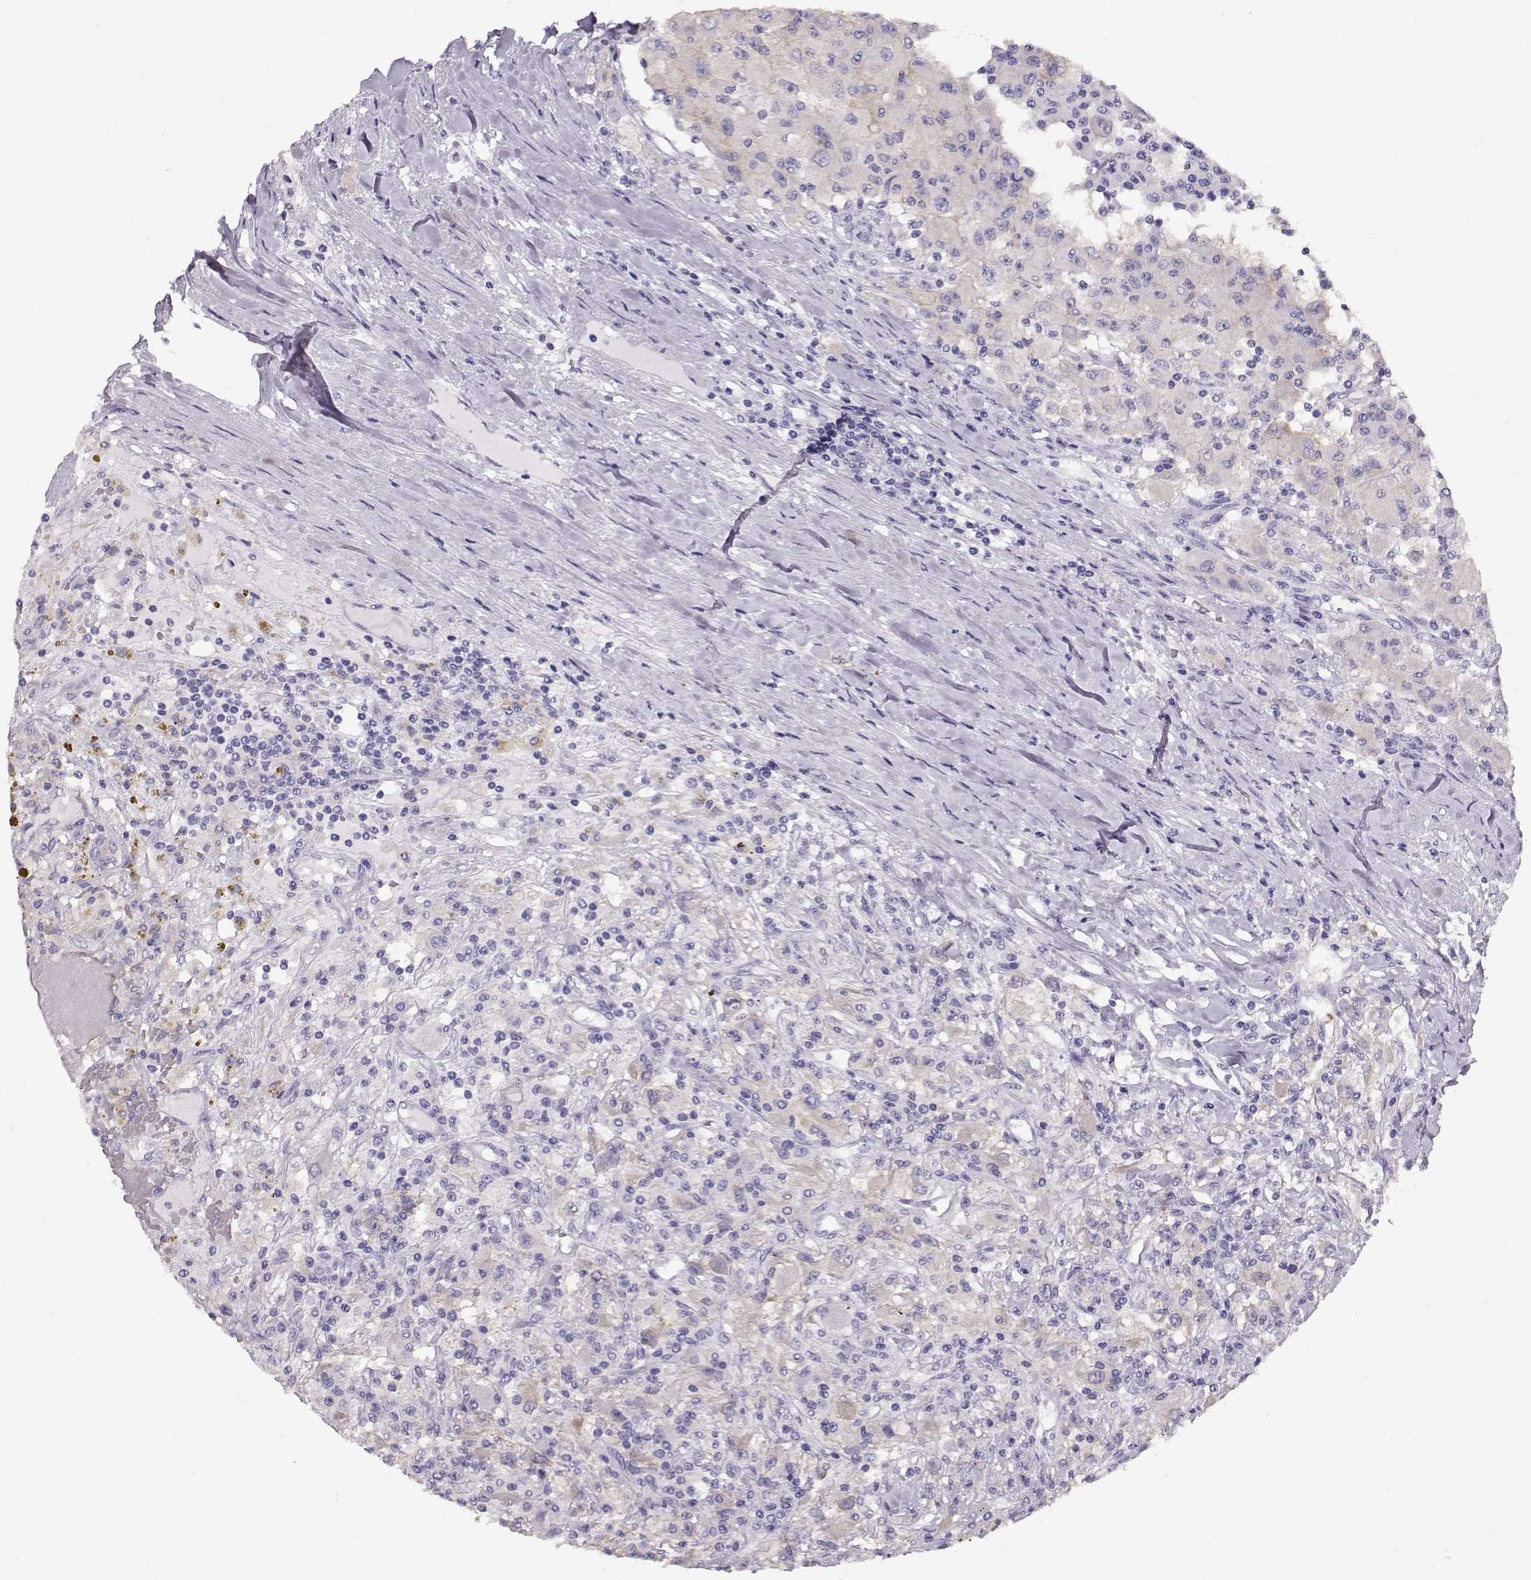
{"staining": {"intensity": "negative", "quantity": "none", "location": "none"}, "tissue": "renal cancer", "cell_type": "Tumor cells", "image_type": "cancer", "snomed": [{"axis": "morphology", "description": "Adenocarcinoma, NOS"}, {"axis": "topography", "description": "Kidney"}], "caption": "A histopathology image of human renal cancer is negative for staining in tumor cells.", "gene": "NDRG4", "patient": {"sex": "female", "age": 67}}